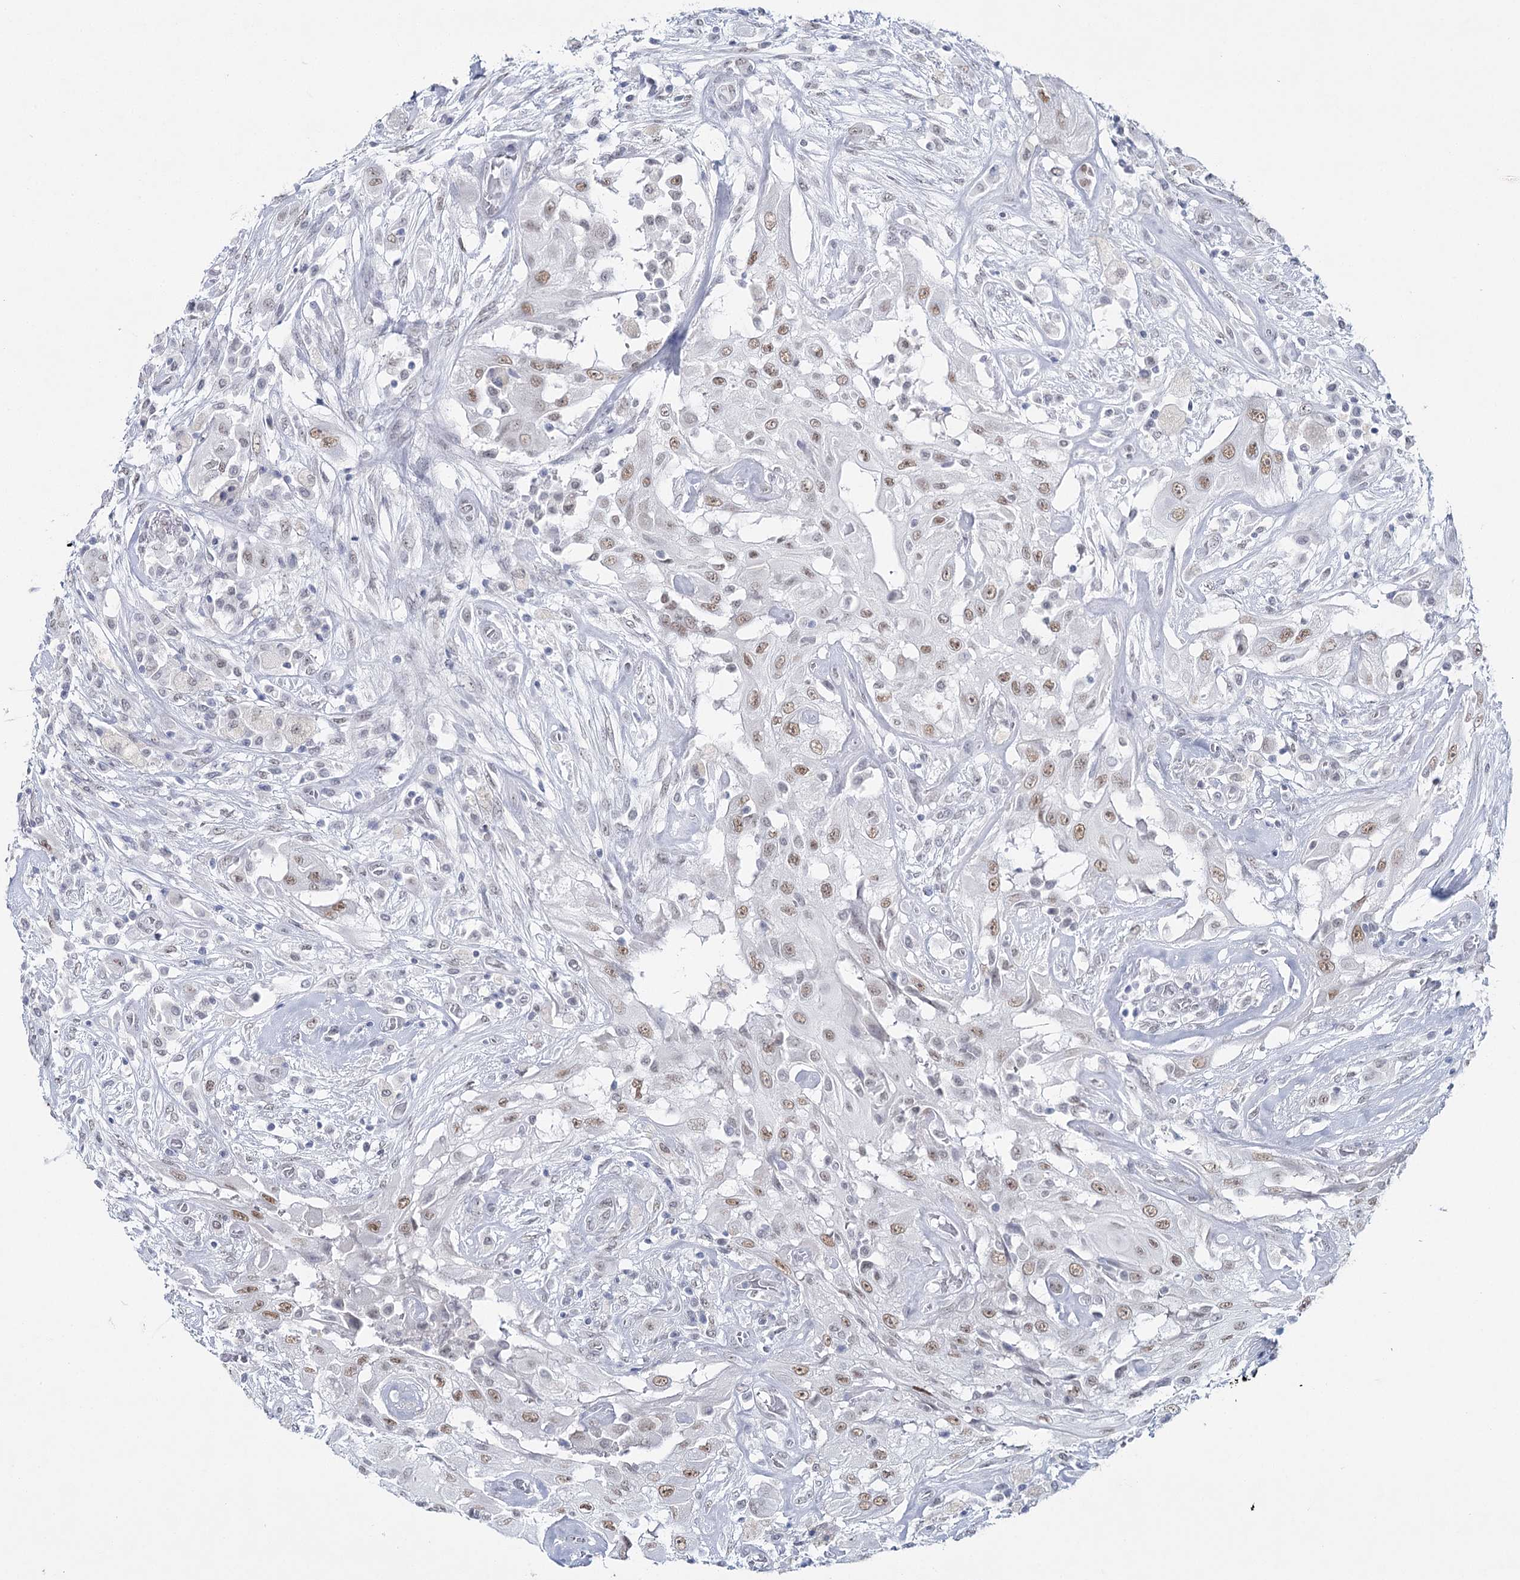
{"staining": {"intensity": "weak", "quantity": ">75%", "location": "nuclear"}, "tissue": "thyroid cancer", "cell_type": "Tumor cells", "image_type": "cancer", "snomed": [{"axis": "morphology", "description": "Papillary adenocarcinoma, NOS"}, {"axis": "topography", "description": "Thyroid gland"}], "caption": "Thyroid cancer (papillary adenocarcinoma) tissue exhibits weak nuclear positivity in about >75% of tumor cells", "gene": "ZC3H8", "patient": {"sex": "female", "age": 59}}